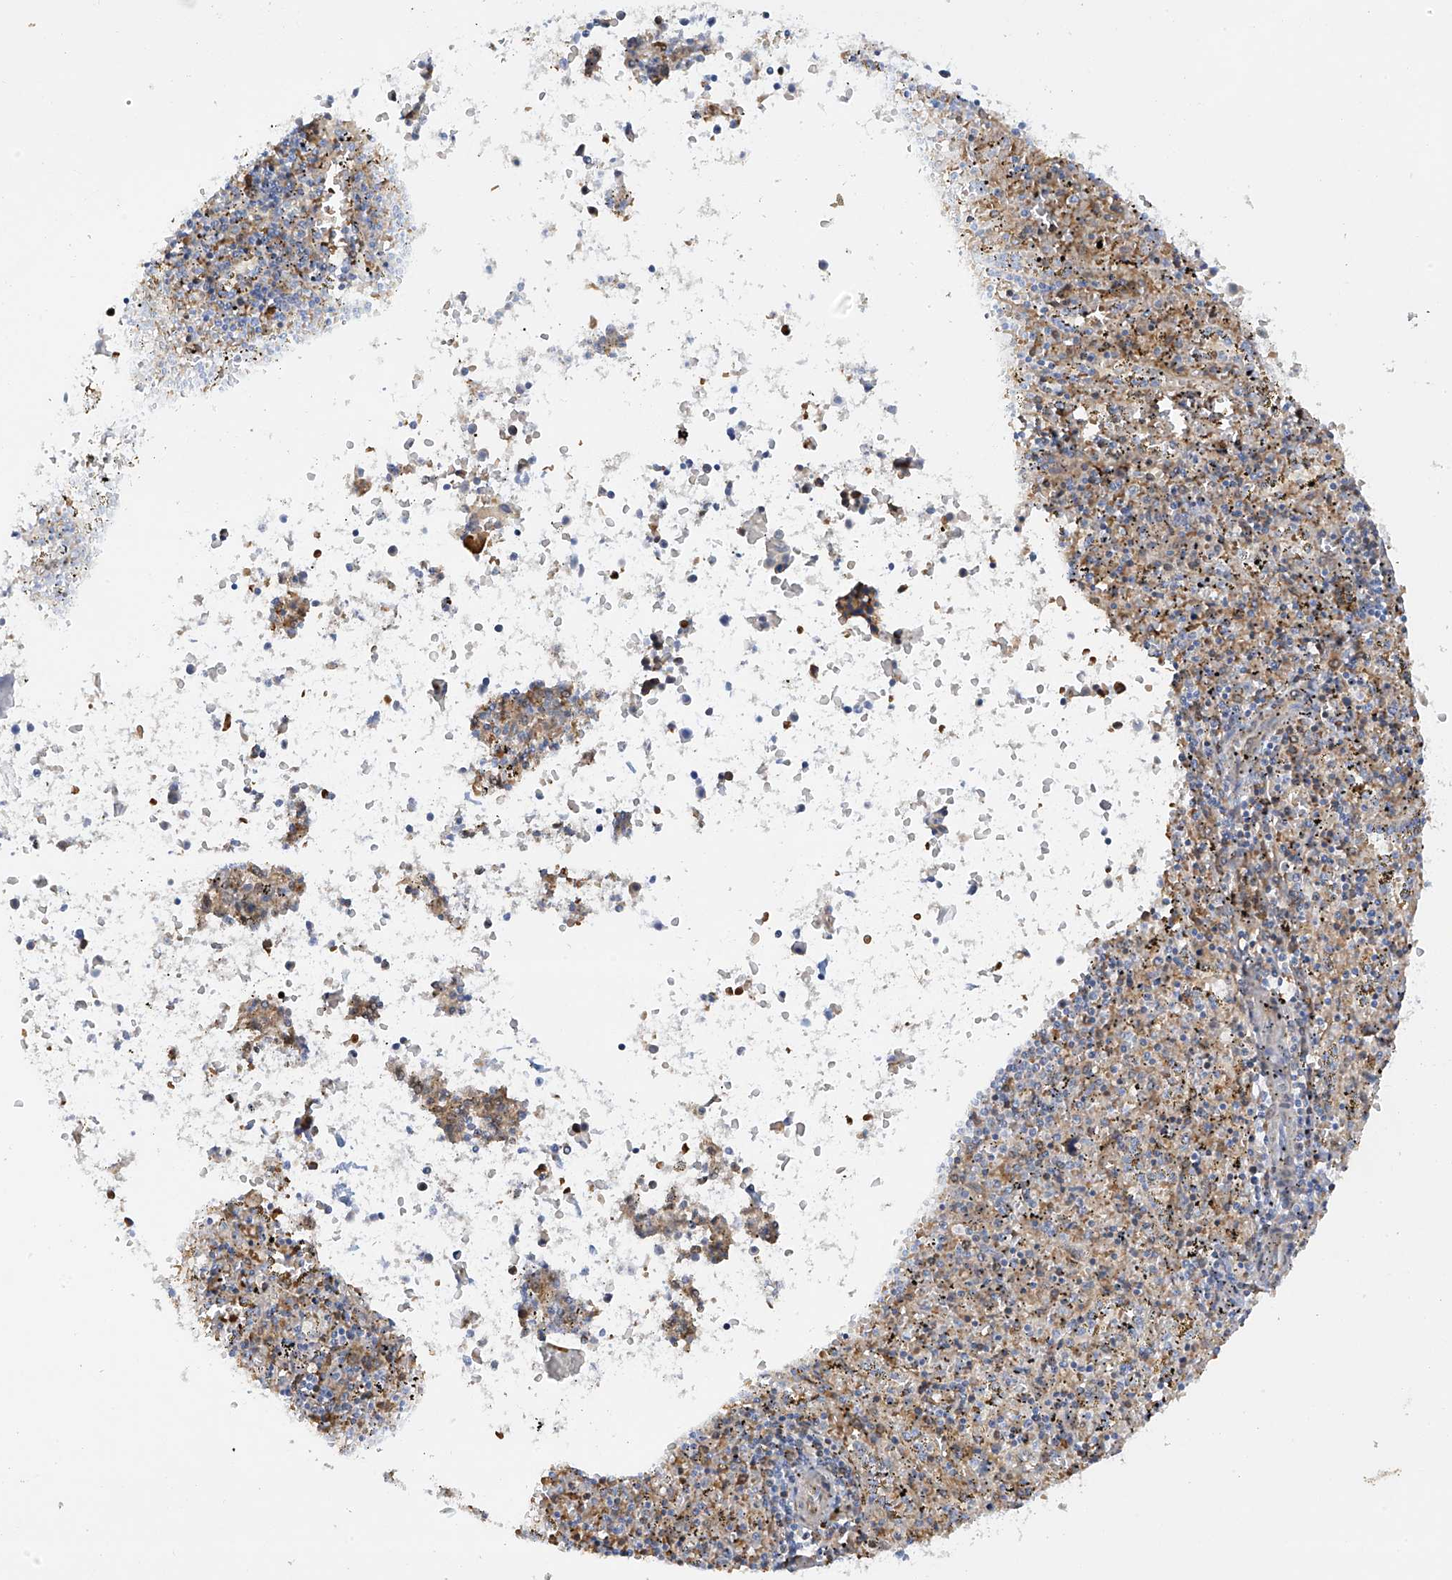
{"staining": {"intensity": "moderate", "quantity": "<25%", "location": "cytoplasmic/membranous"}, "tissue": "spleen", "cell_type": "Cells in red pulp", "image_type": "normal", "snomed": [{"axis": "morphology", "description": "Normal tissue, NOS"}, {"axis": "topography", "description": "Spleen"}], "caption": "Immunohistochemistry (IHC) of benign human spleen demonstrates low levels of moderate cytoplasmic/membranous positivity in about <25% of cells in red pulp. Using DAB (3,3'-diaminobenzidine) (brown) and hematoxylin (blue) stains, captured at high magnification using brightfield microscopy.", "gene": "METTL18", "patient": {"sex": "male", "age": 11}}